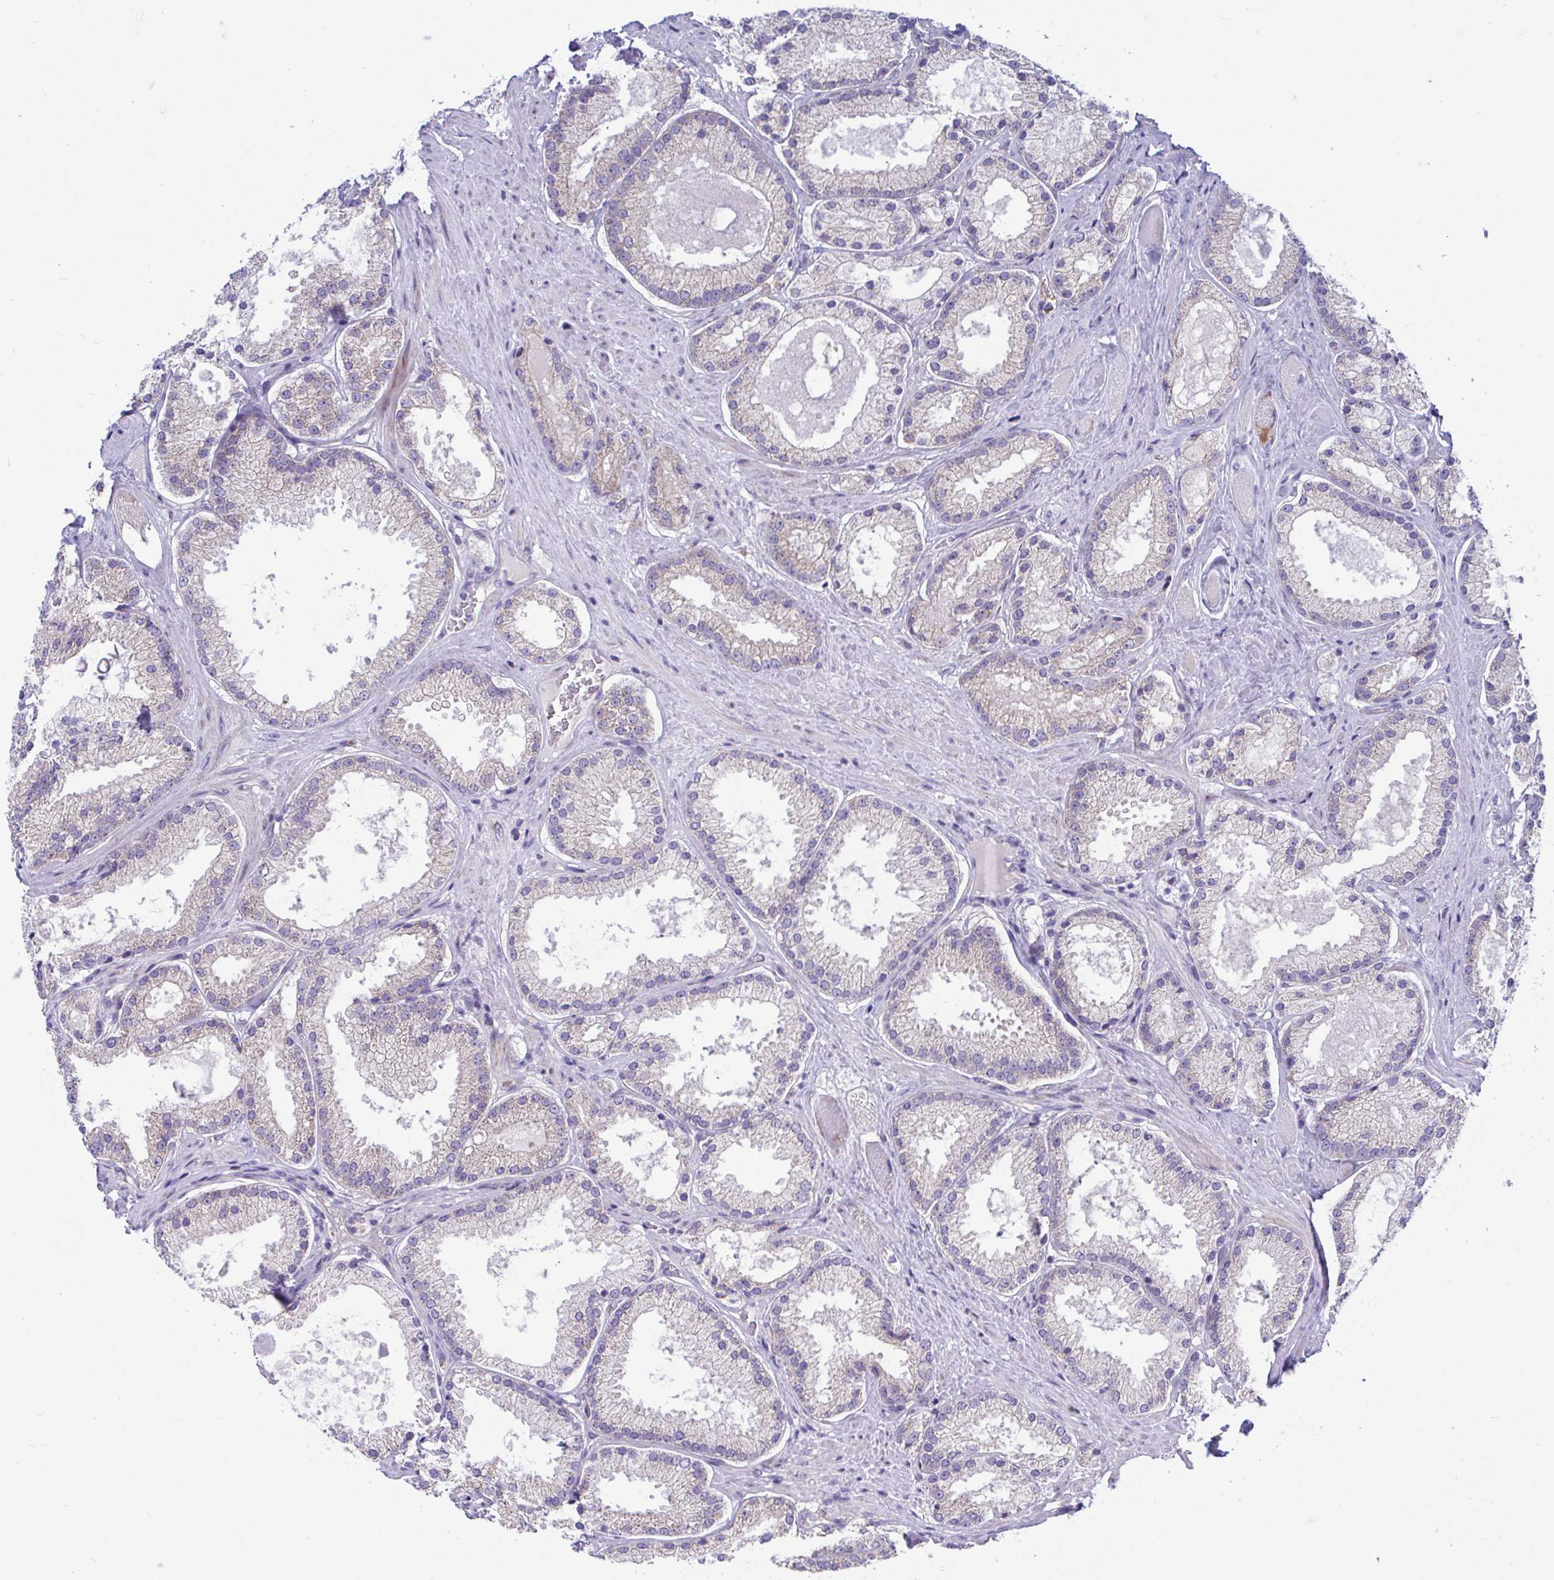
{"staining": {"intensity": "weak", "quantity": "25%-75%", "location": "cytoplasmic/membranous"}, "tissue": "prostate cancer", "cell_type": "Tumor cells", "image_type": "cancer", "snomed": [{"axis": "morphology", "description": "Adenocarcinoma, High grade"}, {"axis": "topography", "description": "Prostate"}], "caption": "A brown stain labels weak cytoplasmic/membranous expression of a protein in adenocarcinoma (high-grade) (prostate) tumor cells. (DAB IHC with brightfield microscopy, high magnification).", "gene": "OR13A1", "patient": {"sex": "male", "age": 68}}